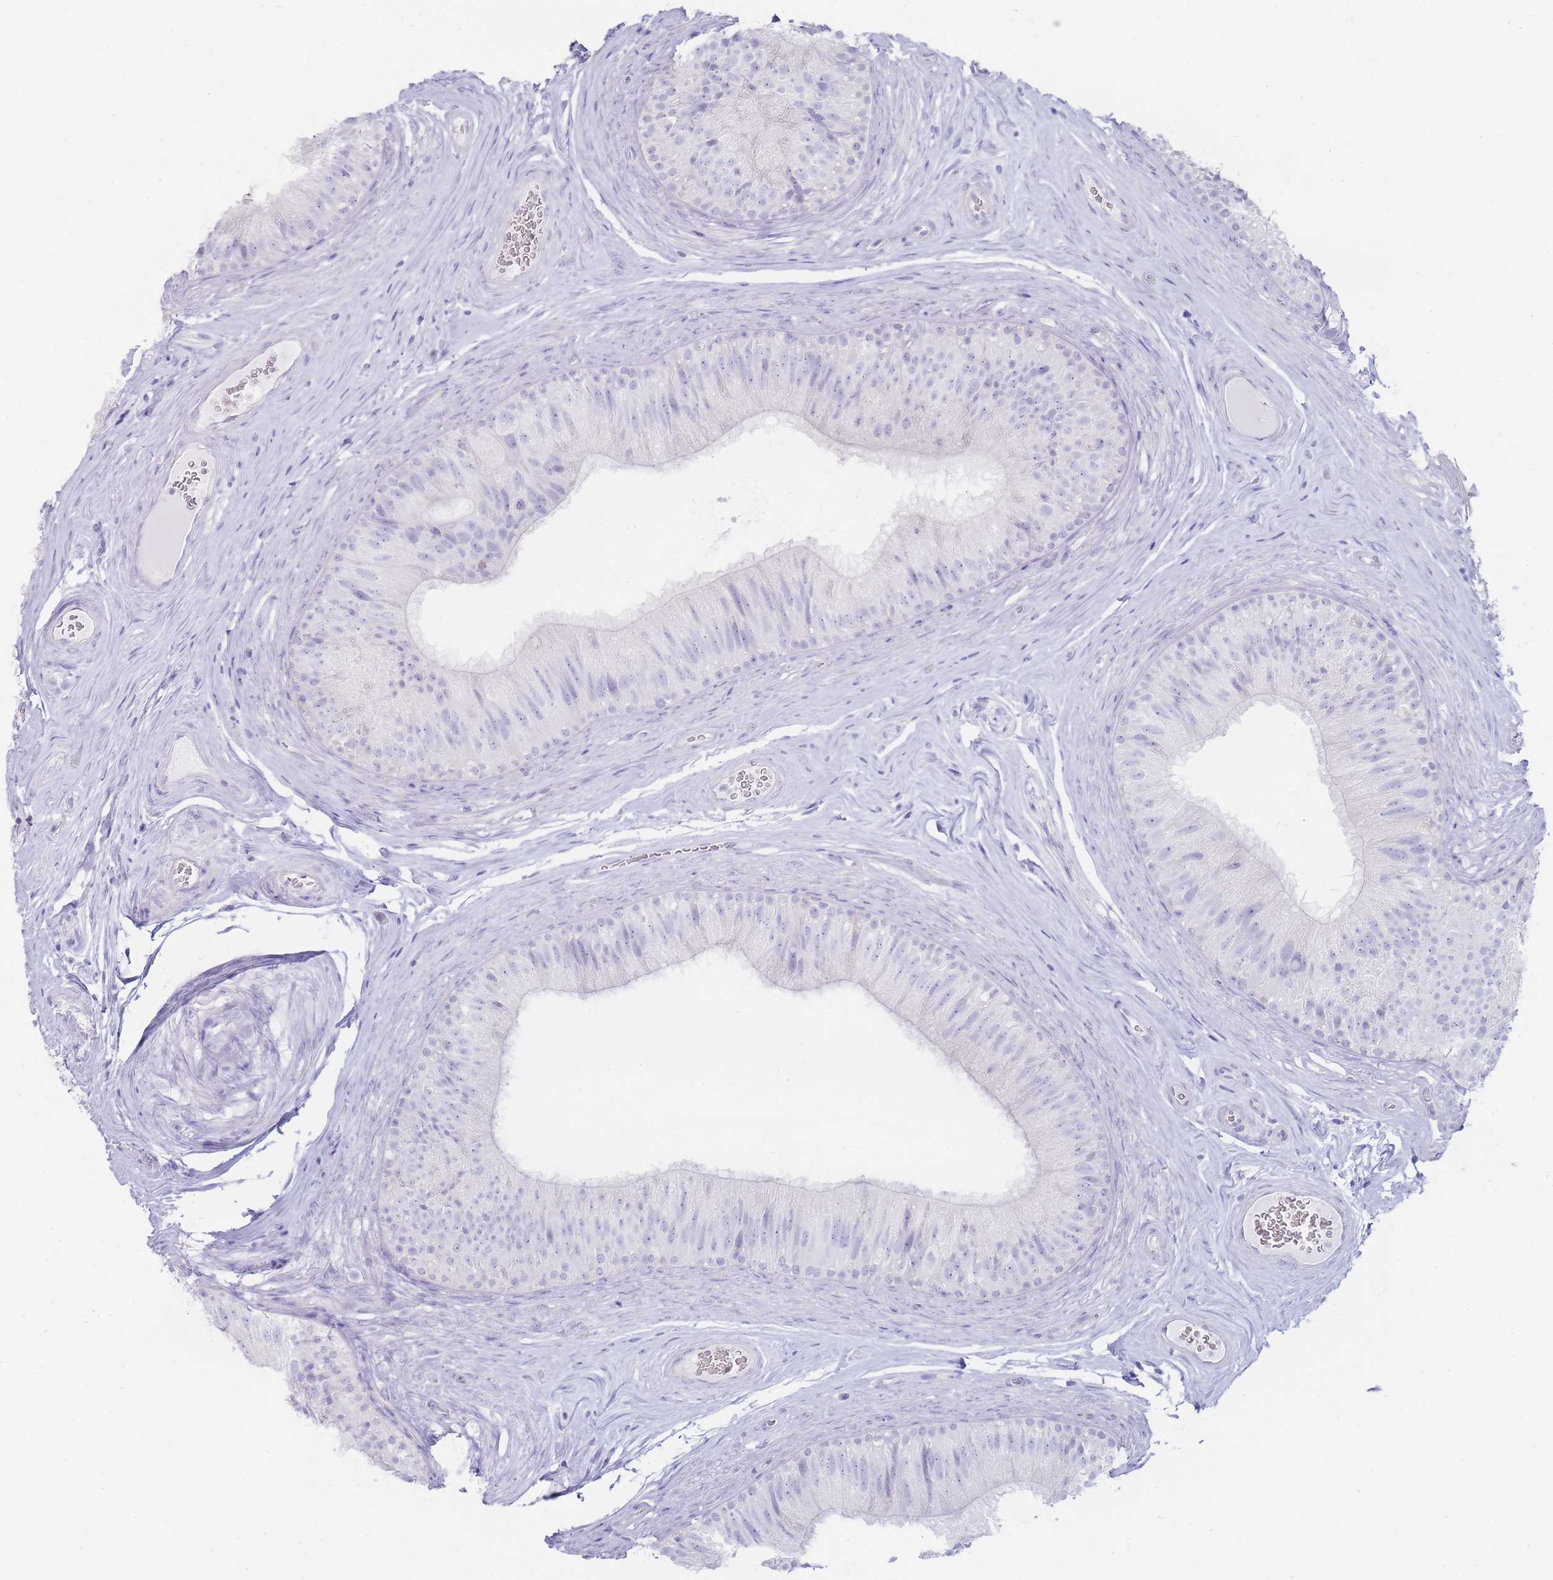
{"staining": {"intensity": "negative", "quantity": "none", "location": "none"}, "tissue": "epididymis", "cell_type": "Glandular cells", "image_type": "normal", "snomed": [{"axis": "morphology", "description": "Normal tissue, NOS"}, {"axis": "topography", "description": "Epididymis"}], "caption": "Immunohistochemistry of unremarkable epididymis displays no expression in glandular cells. (IHC, brightfield microscopy, high magnification).", "gene": "ENSG00000284931", "patient": {"sex": "male", "age": 34}}